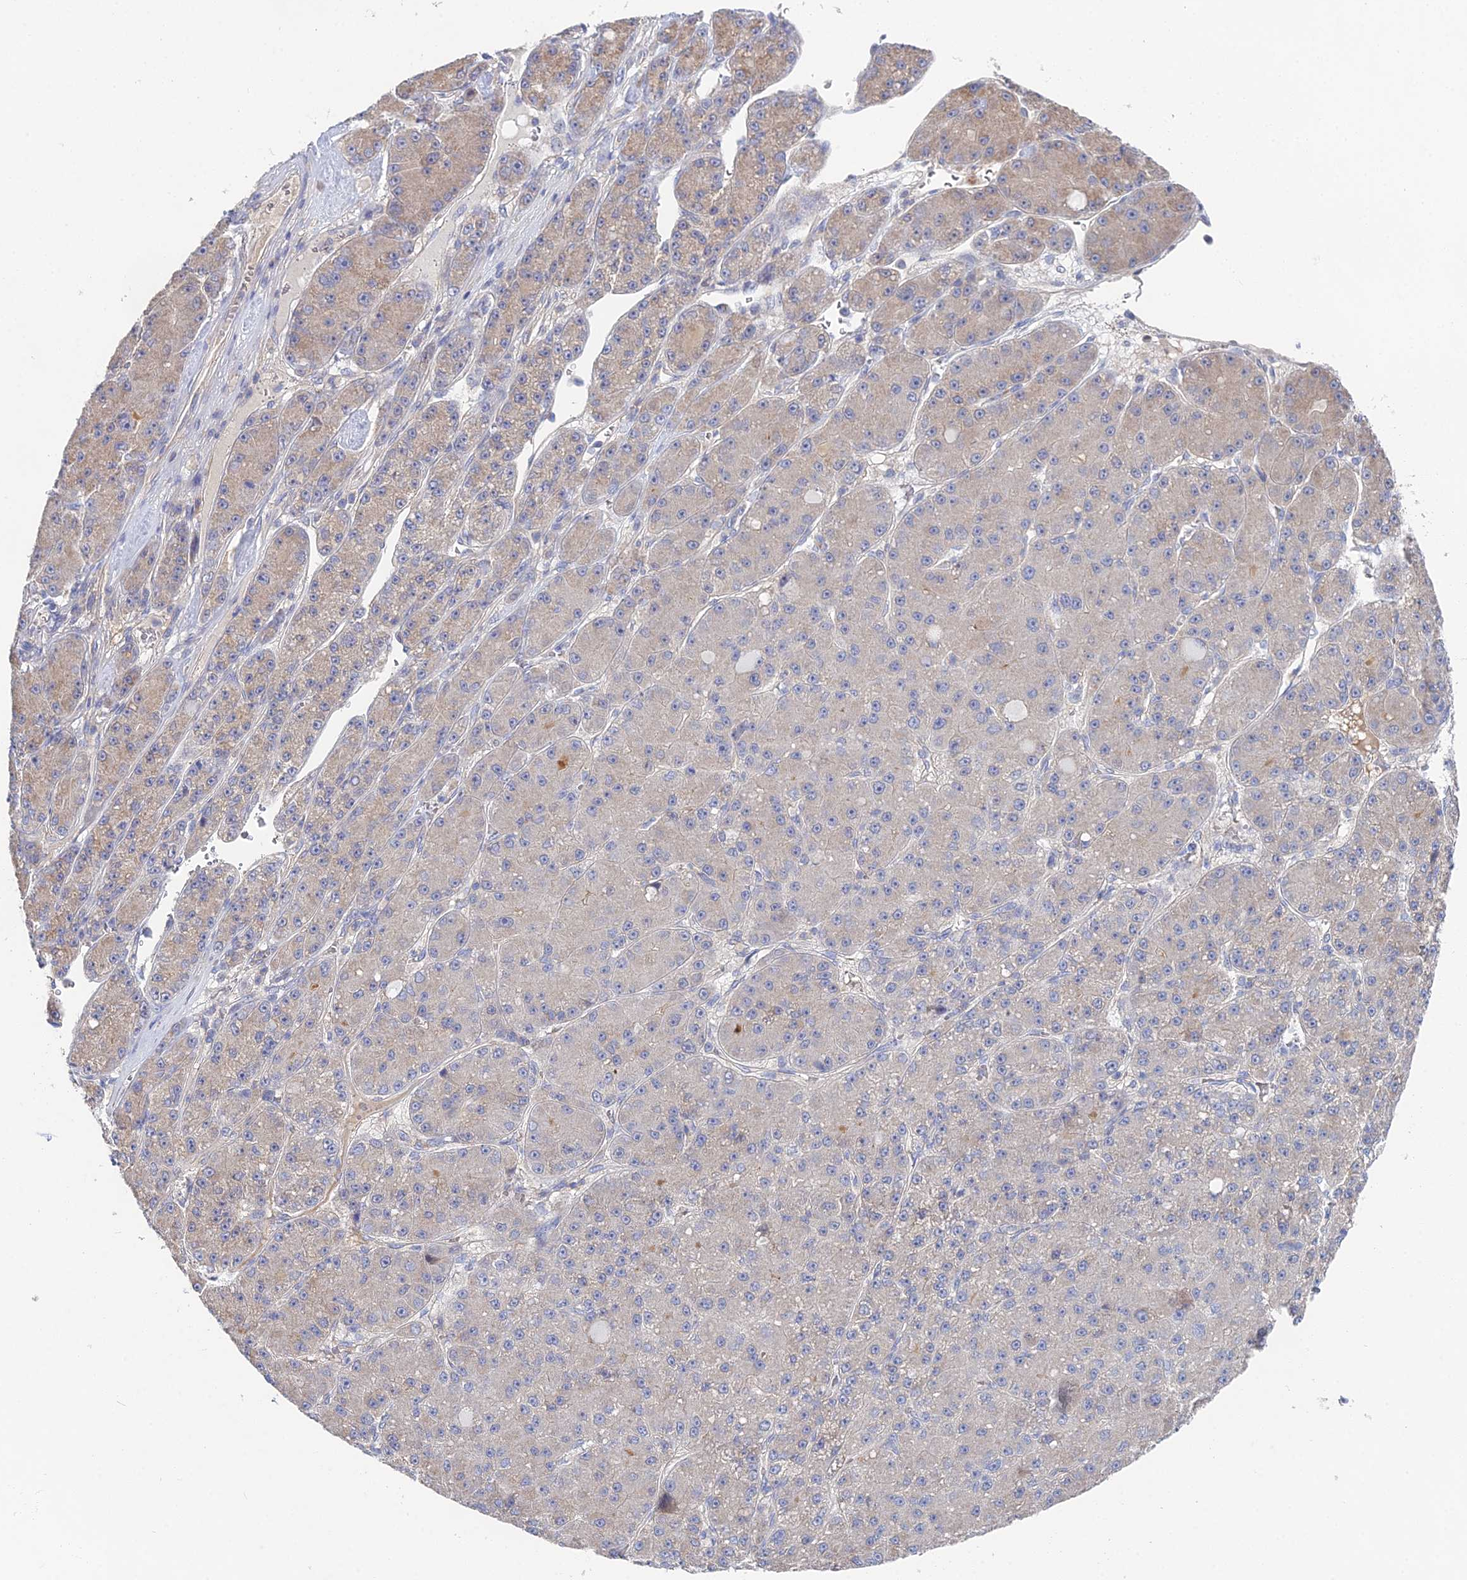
{"staining": {"intensity": "weak", "quantity": "25%-75%", "location": "cytoplasmic/membranous"}, "tissue": "liver cancer", "cell_type": "Tumor cells", "image_type": "cancer", "snomed": [{"axis": "morphology", "description": "Carcinoma, Hepatocellular, NOS"}, {"axis": "topography", "description": "Liver"}], "caption": "A brown stain labels weak cytoplasmic/membranous expression of a protein in human liver cancer tumor cells. The staining was performed using DAB (3,3'-diaminobenzidine), with brown indicating positive protein expression. Nuclei are stained blue with hematoxylin.", "gene": "DNAH14", "patient": {"sex": "male", "age": 67}}